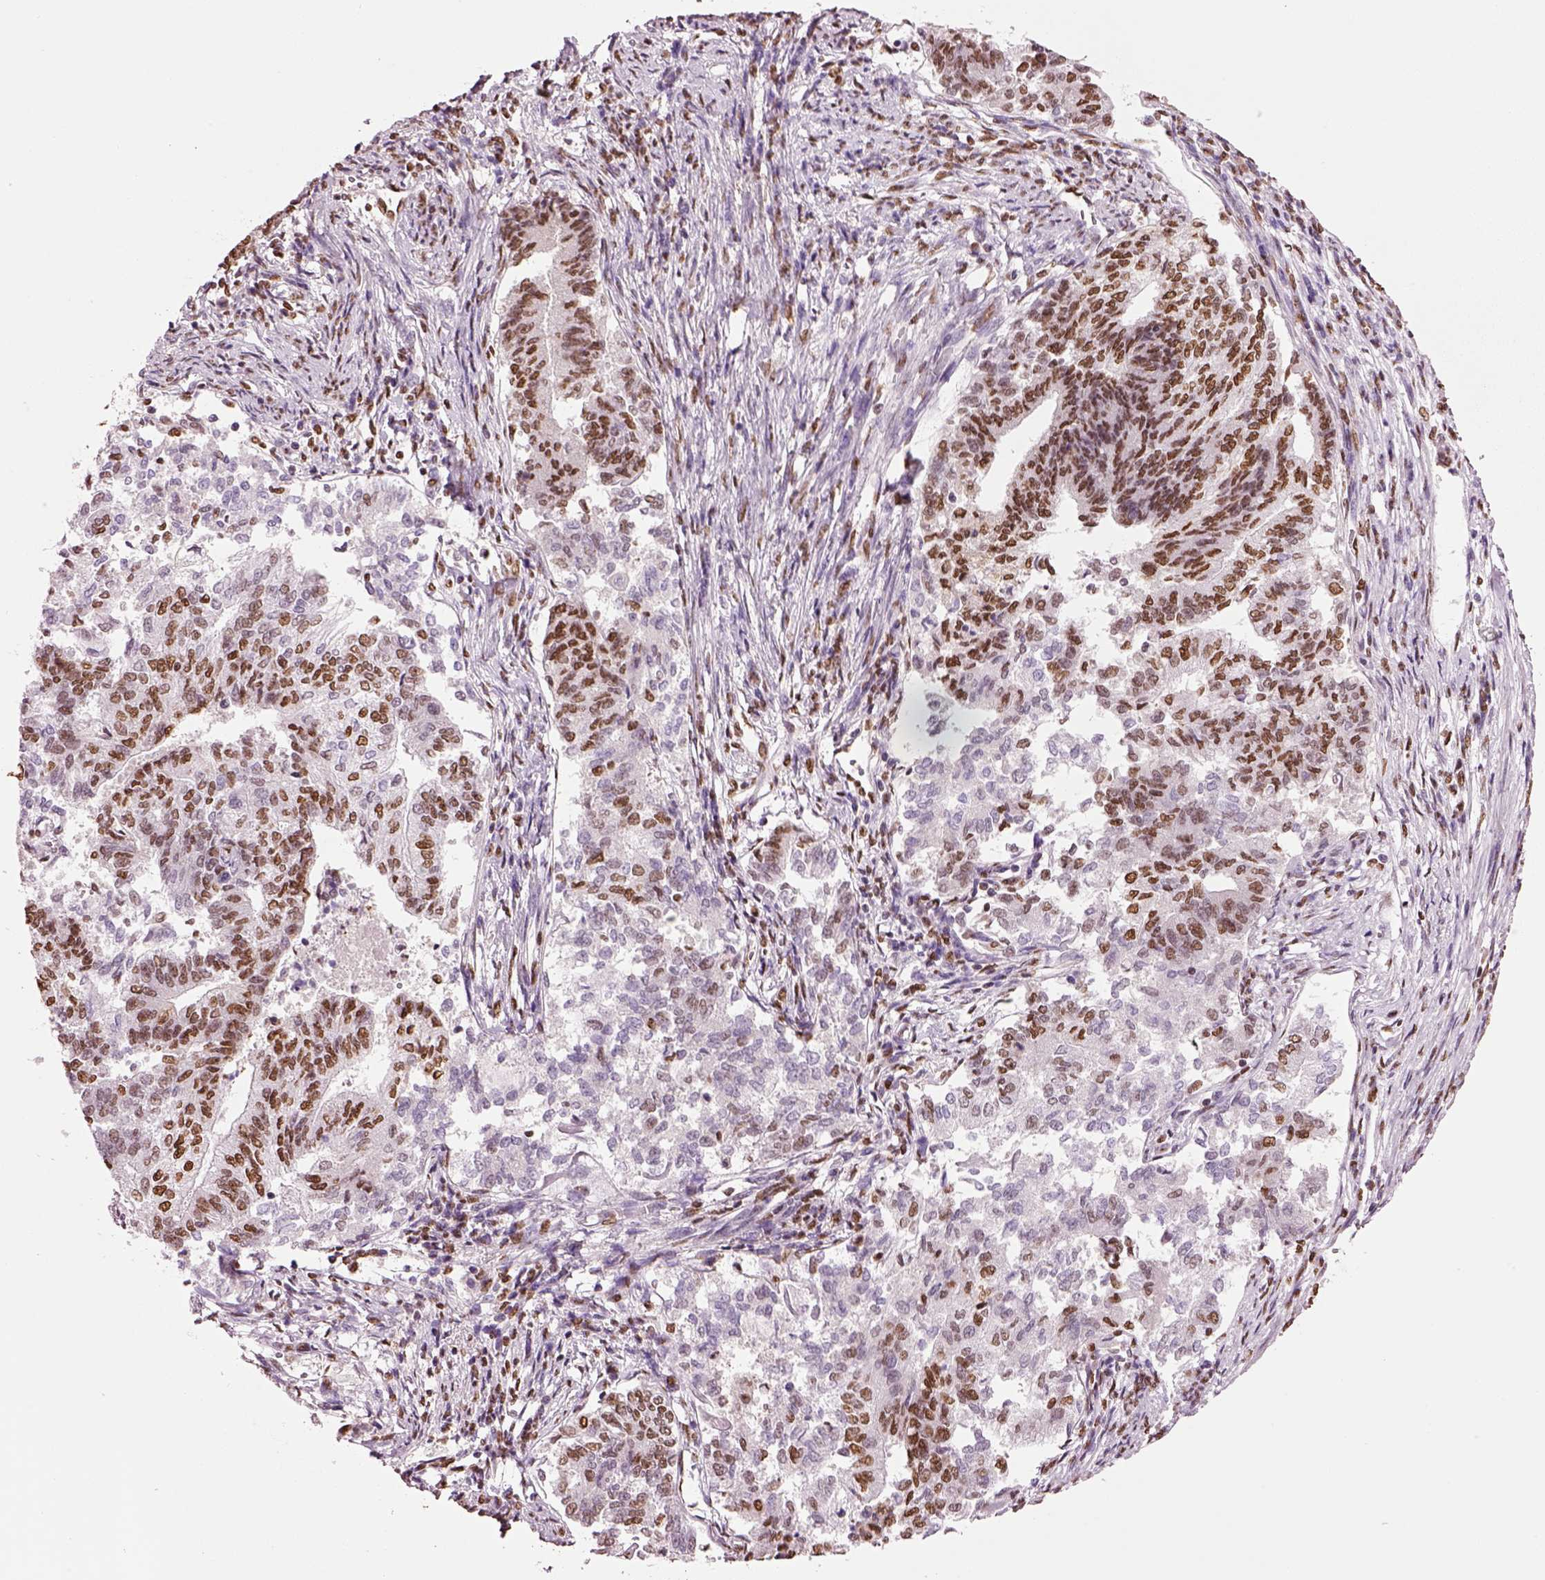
{"staining": {"intensity": "moderate", "quantity": "25%-75%", "location": "nuclear"}, "tissue": "endometrial cancer", "cell_type": "Tumor cells", "image_type": "cancer", "snomed": [{"axis": "morphology", "description": "Adenocarcinoma, NOS"}, {"axis": "topography", "description": "Endometrium"}], "caption": "Endometrial cancer was stained to show a protein in brown. There is medium levels of moderate nuclear expression in about 25%-75% of tumor cells. Using DAB (3,3'-diaminobenzidine) (brown) and hematoxylin (blue) stains, captured at high magnification using brightfield microscopy.", "gene": "DDX3X", "patient": {"sex": "female", "age": 65}}